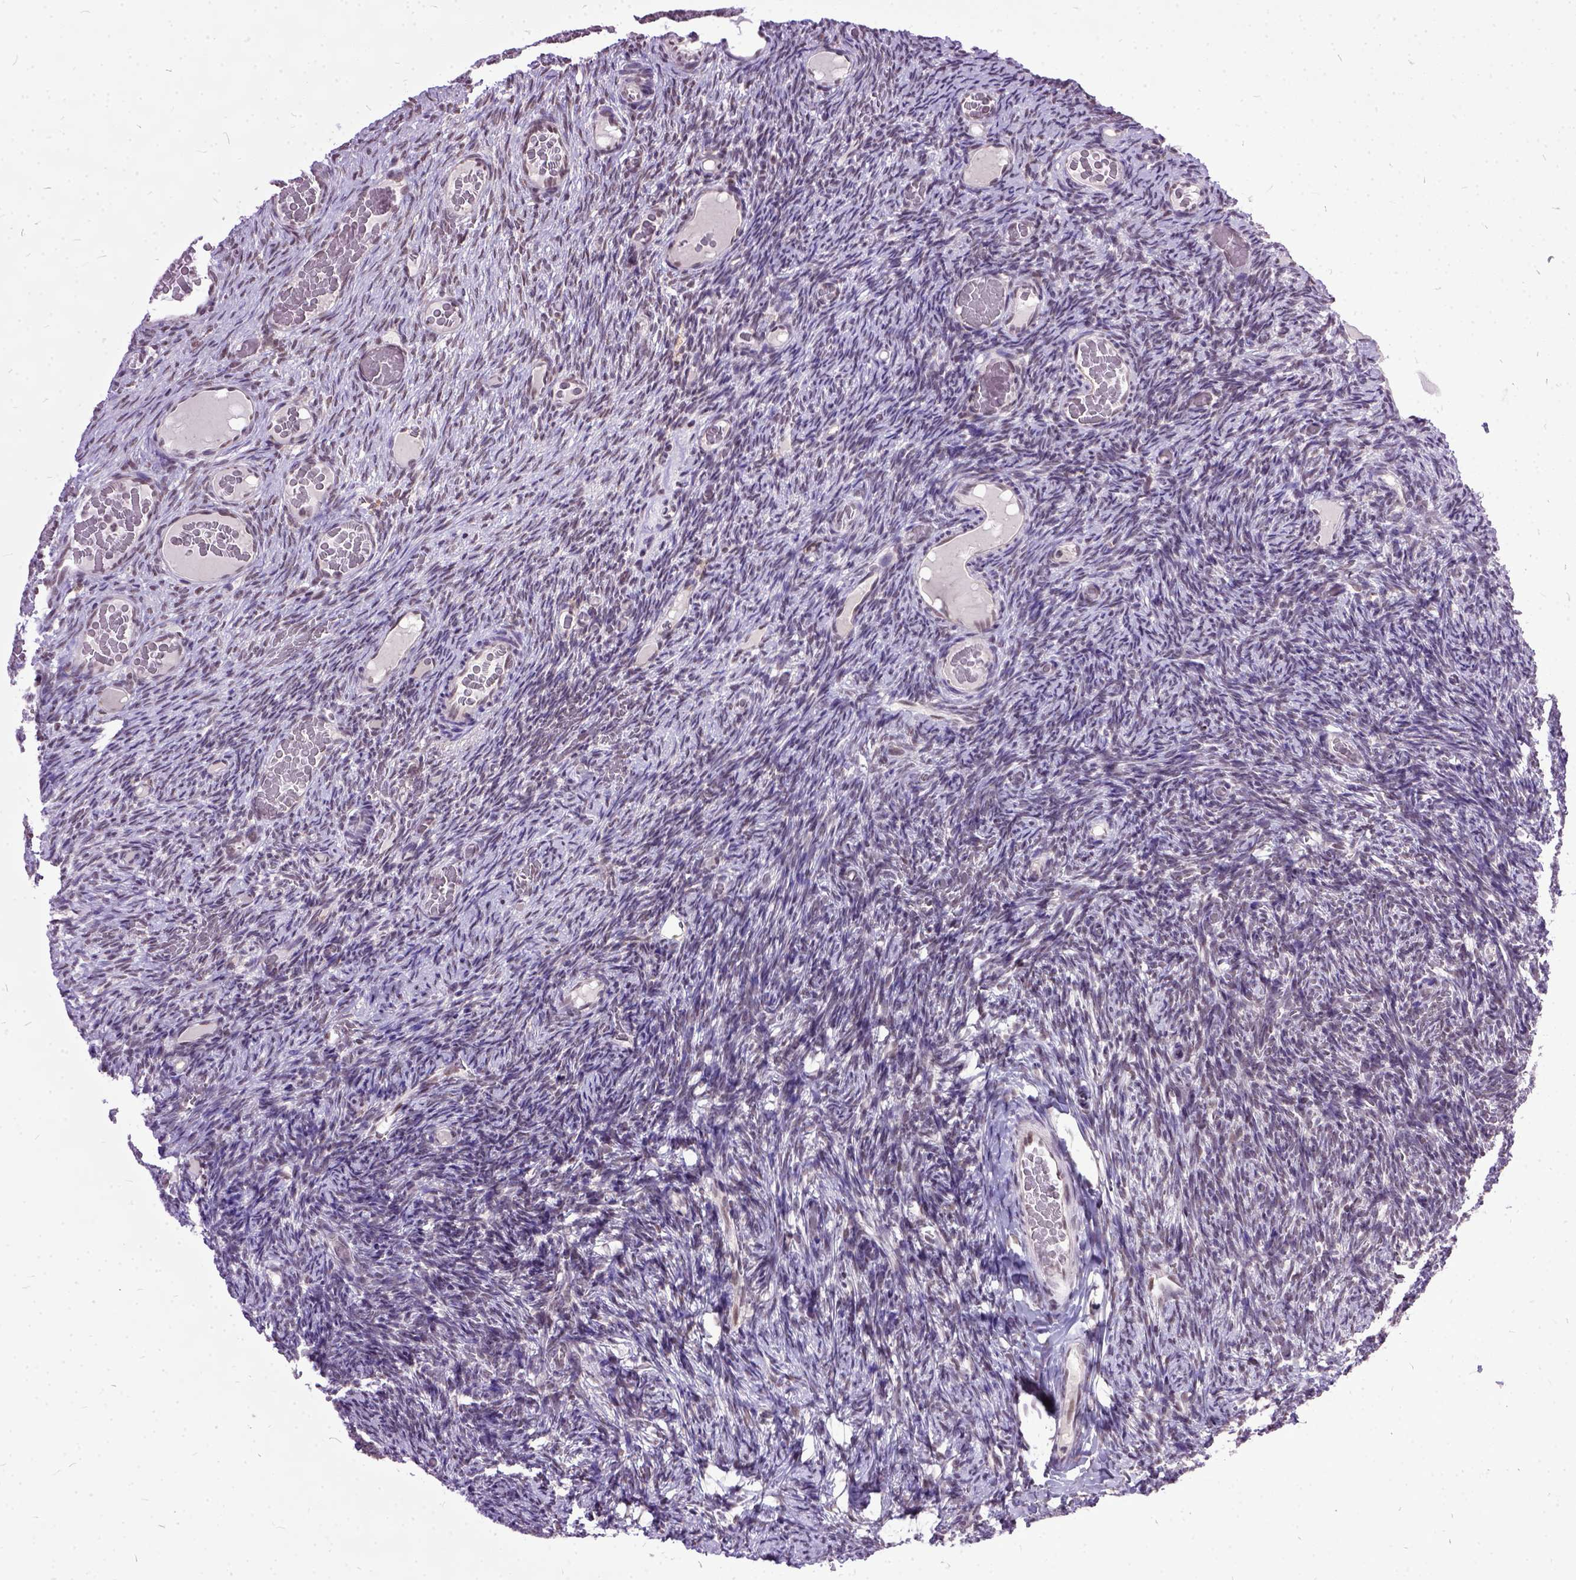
{"staining": {"intensity": "moderate", "quantity": ">75%", "location": "nuclear"}, "tissue": "ovary", "cell_type": "Follicle cells", "image_type": "normal", "snomed": [{"axis": "morphology", "description": "Normal tissue, NOS"}, {"axis": "topography", "description": "Ovary"}], "caption": "Protein expression analysis of benign ovary demonstrates moderate nuclear positivity in approximately >75% of follicle cells.", "gene": "ORC5", "patient": {"sex": "female", "age": 34}}